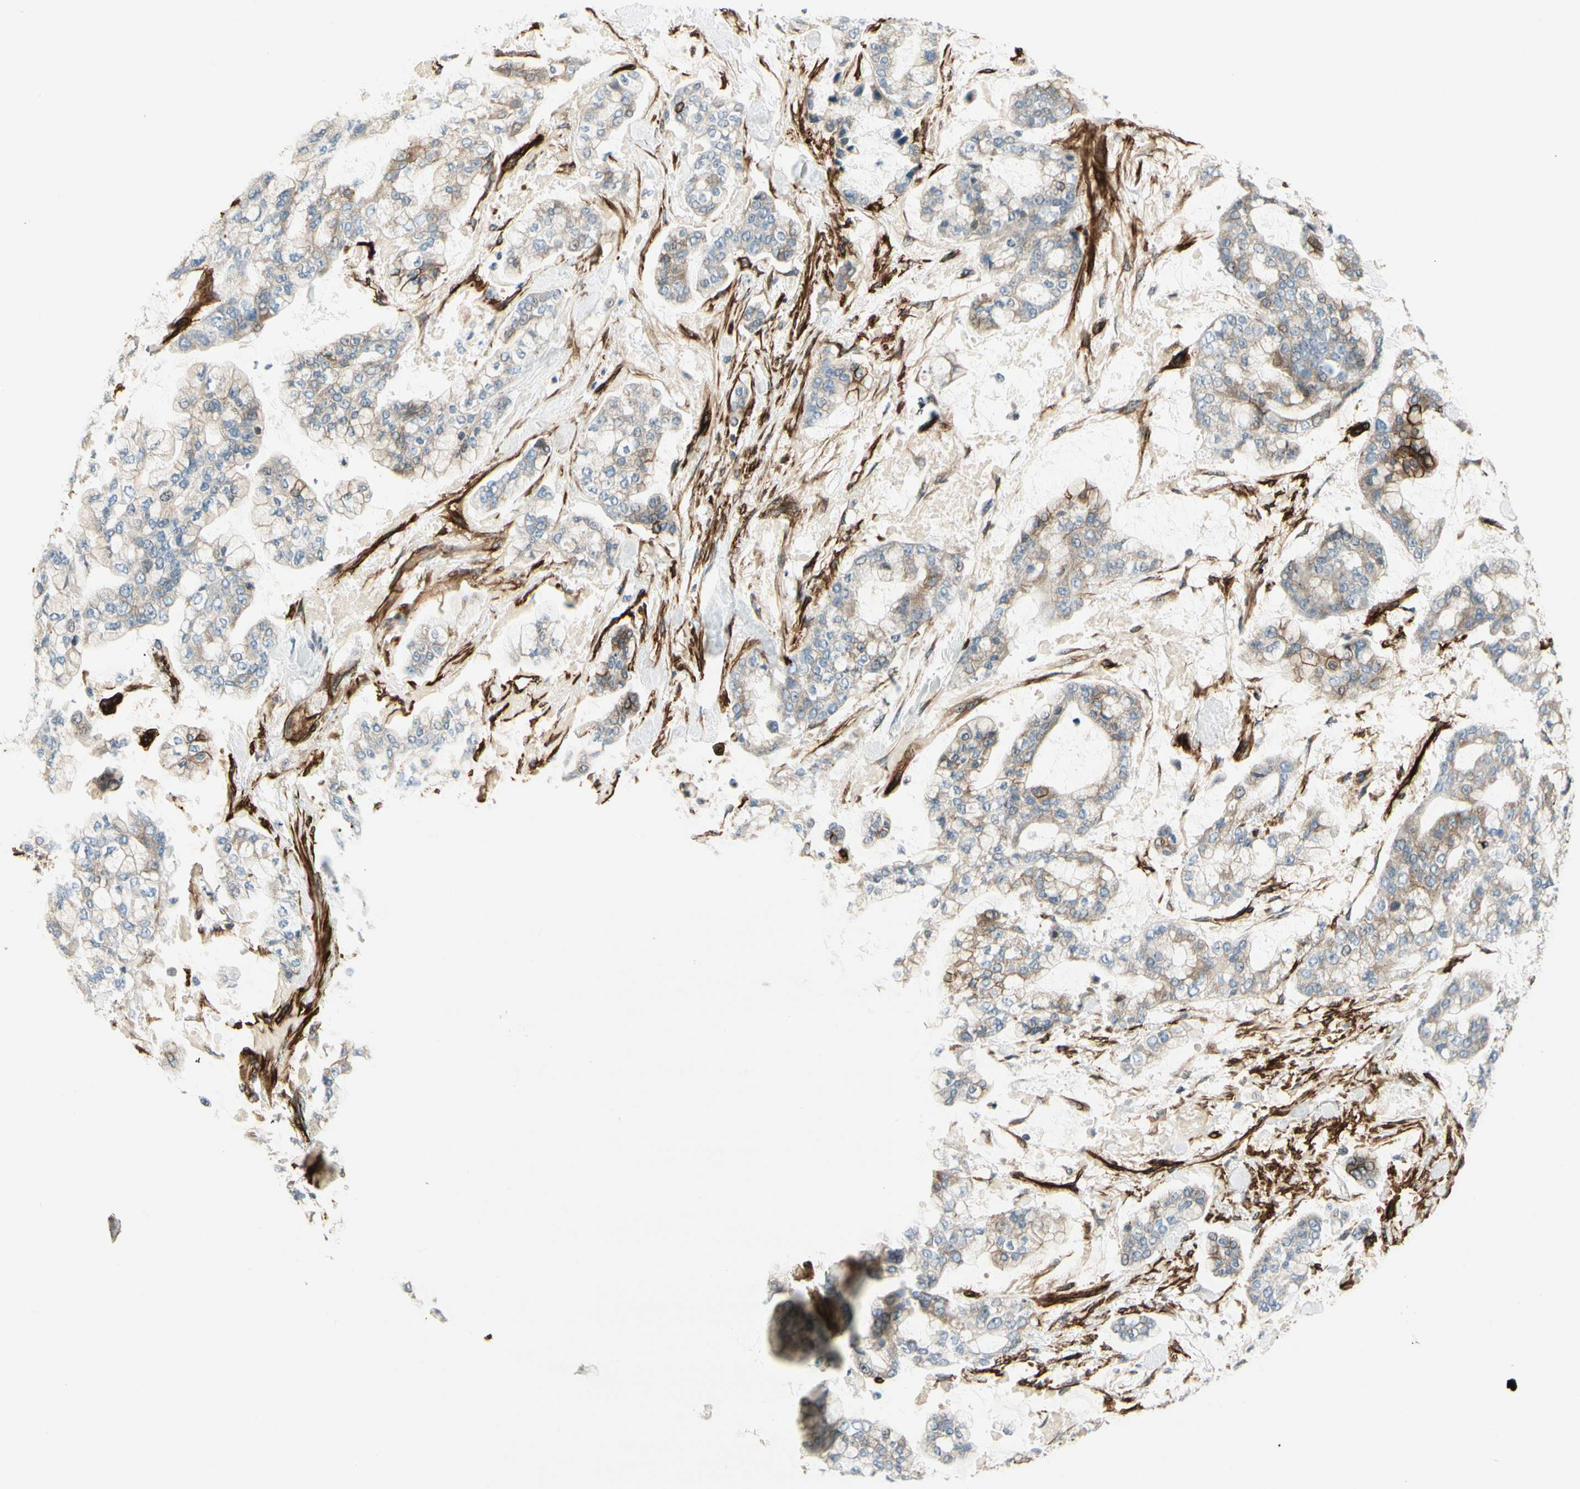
{"staining": {"intensity": "moderate", "quantity": "<25%", "location": "cytoplasmic/membranous"}, "tissue": "stomach cancer", "cell_type": "Tumor cells", "image_type": "cancer", "snomed": [{"axis": "morphology", "description": "Normal tissue, NOS"}, {"axis": "morphology", "description": "Adenocarcinoma, NOS"}, {"axis": "topography", "description": "Stomach, upper"}, {"axis": "topography", "description": "Stomach"}], "caption": "Adenocarcinoma (stomach) stained with a brown dye displays moderate cytoplasmic/membranous positive expression in about <25% of tumor cells.", "gene": "MCAM", "patient": {"sex": "male", "age": 76}}